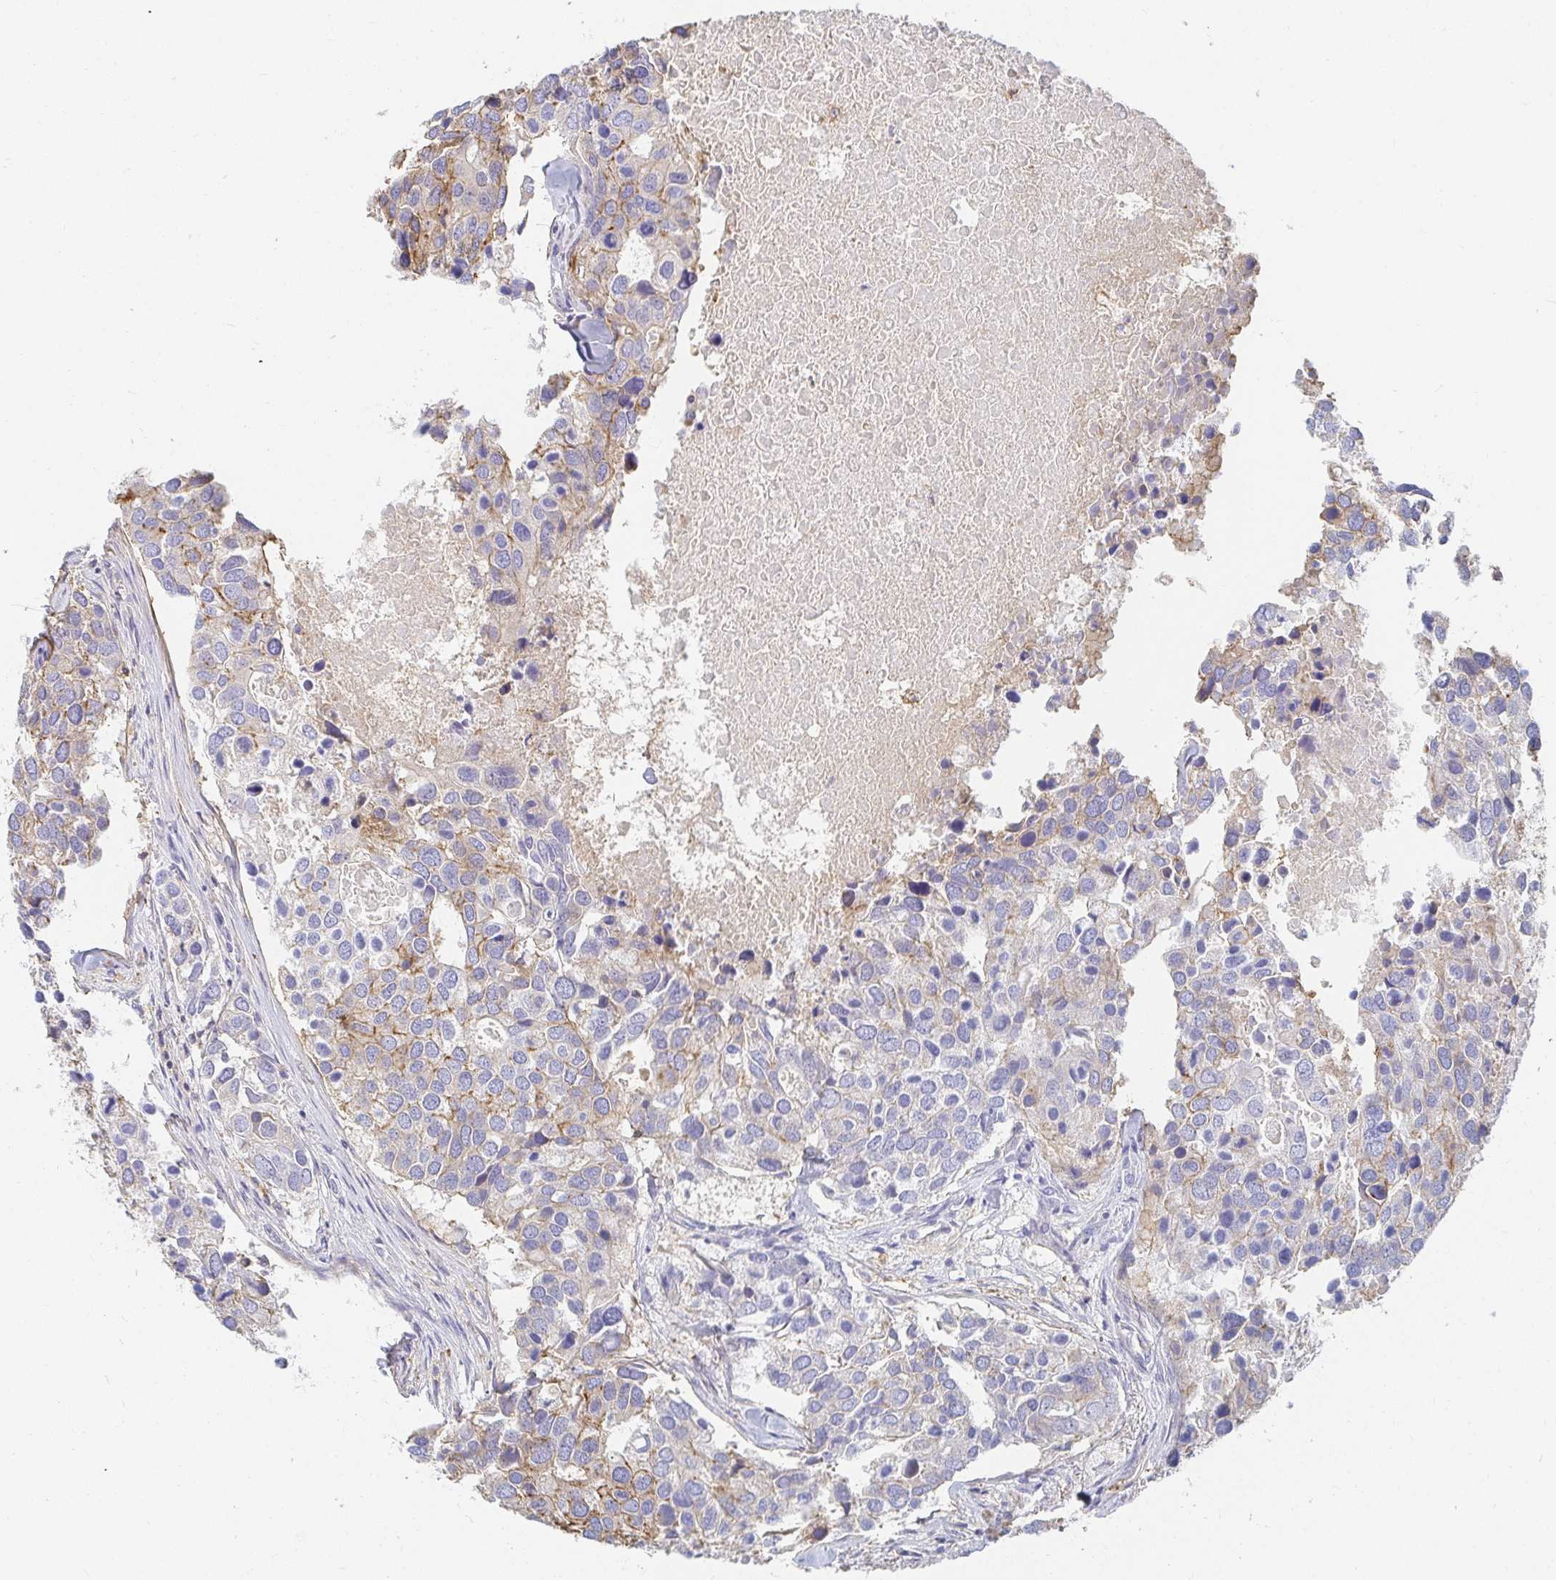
{"staining": {"intensity": "weak", "quantity": "<25%", "location": "cytoplasmic/membranous"}, "tissue": "breast cancer", "cell_type": "Tumor cells", "image_type": "cancer", "snomed": [{"axis": "morphology", "description": "Duct carcinoma"}, {"axis": "topography", "description": "Breast"}], "caption": "Tumor cells are negative for brown protein staining in infiltrating ductal carcinoma (breast).", "gene": "TSPAN19", "patient": {"sex": "female", "age": 83}}